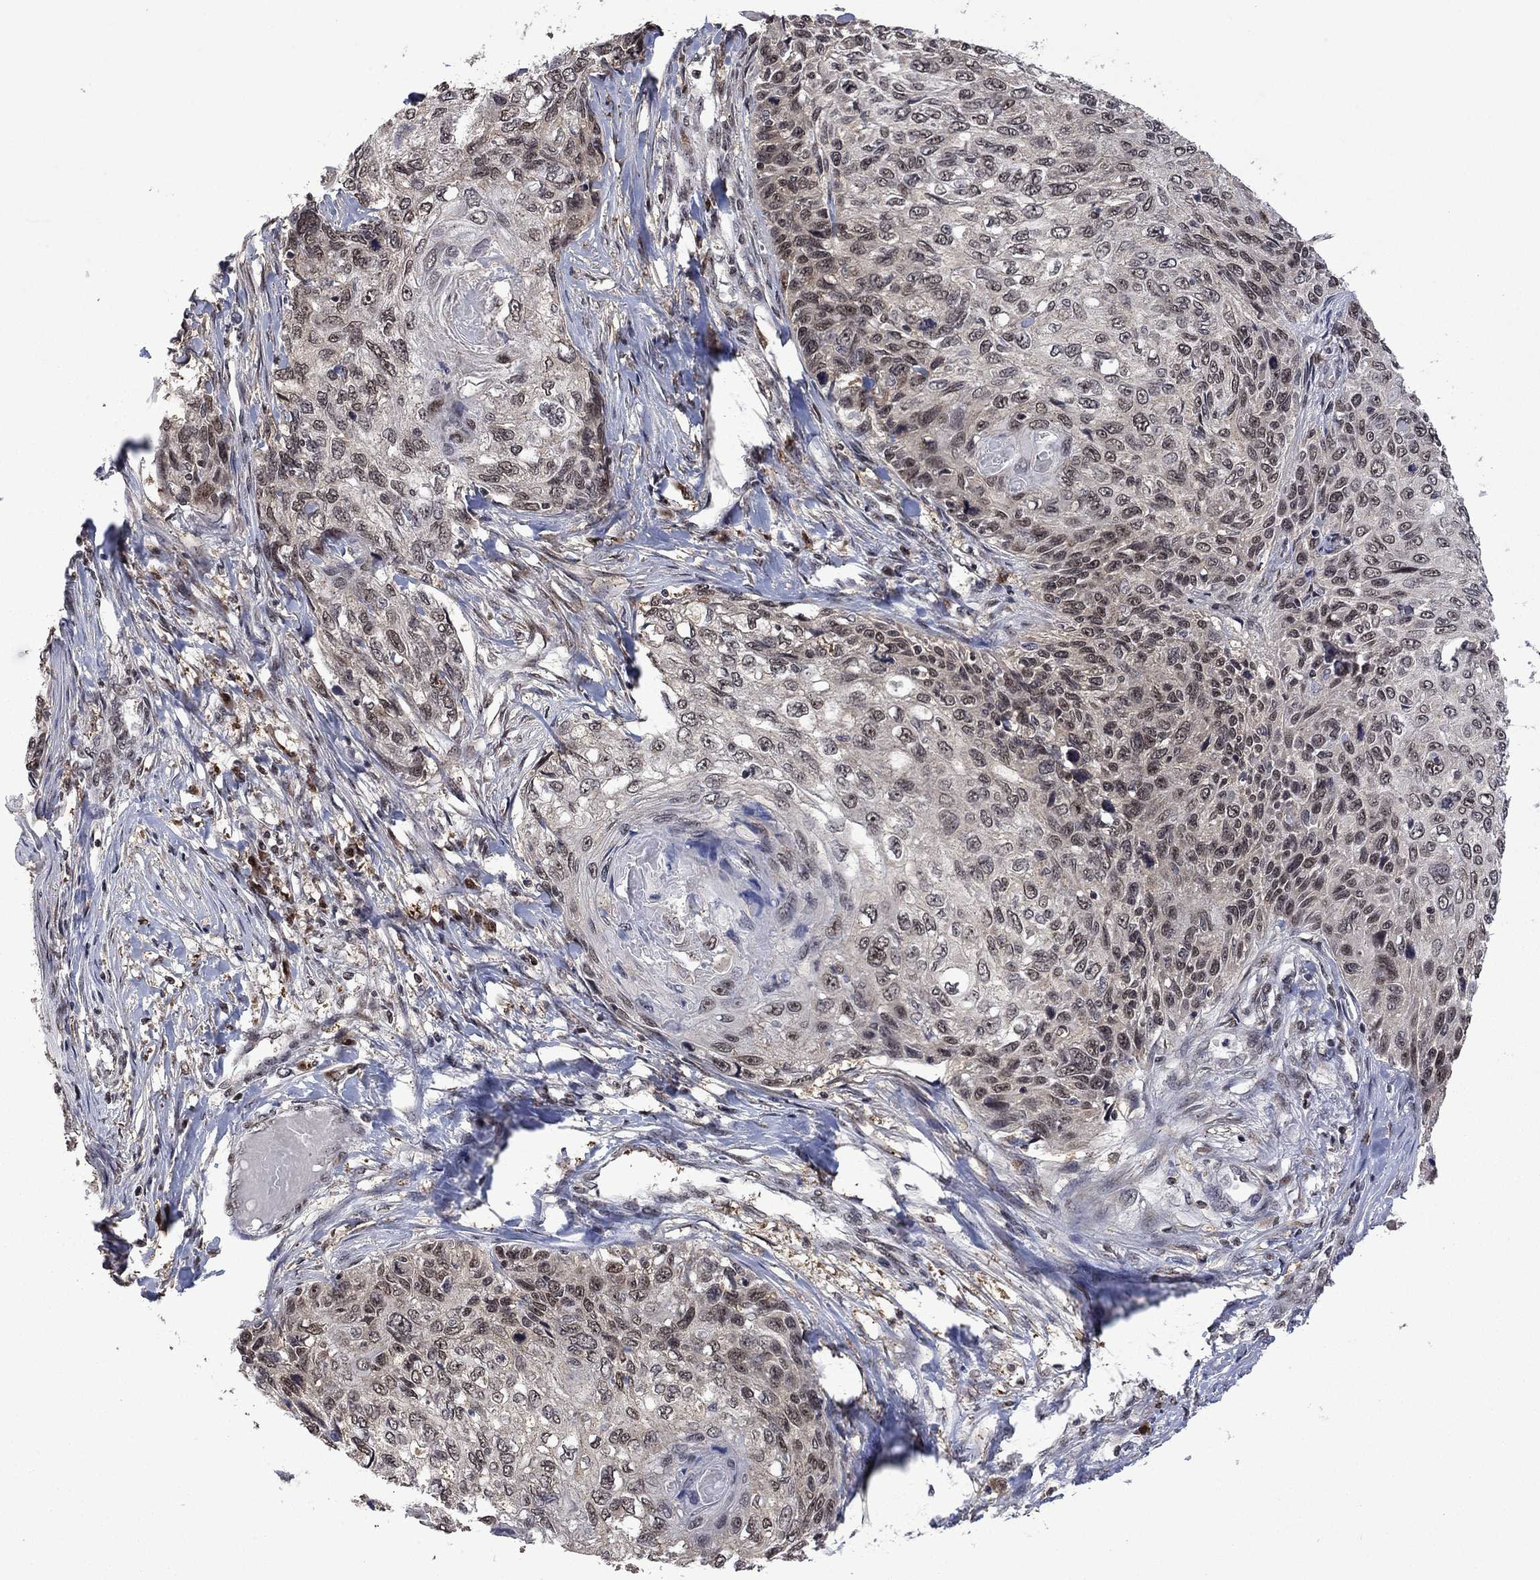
{"staining": {"intensity": "moderate", "quantity": "<25%", "location": "nuclear"}, "tissue": "skin cancer", "cell_type": "Tumor cells", "image_type": "cancer", "snomed": [{"axis": "morphology", "description": "Squamous cell carcinoma, NOS"}, {"axis": "topography", "description": "Skin"}], "caption": "Immunohistochemical staining of human skin cancer reveals low levels of moderate nuclear staining in approximately <25% of tumor cells.", "gene": "FBL", "patient": {"sex": "male", "age": 92}}